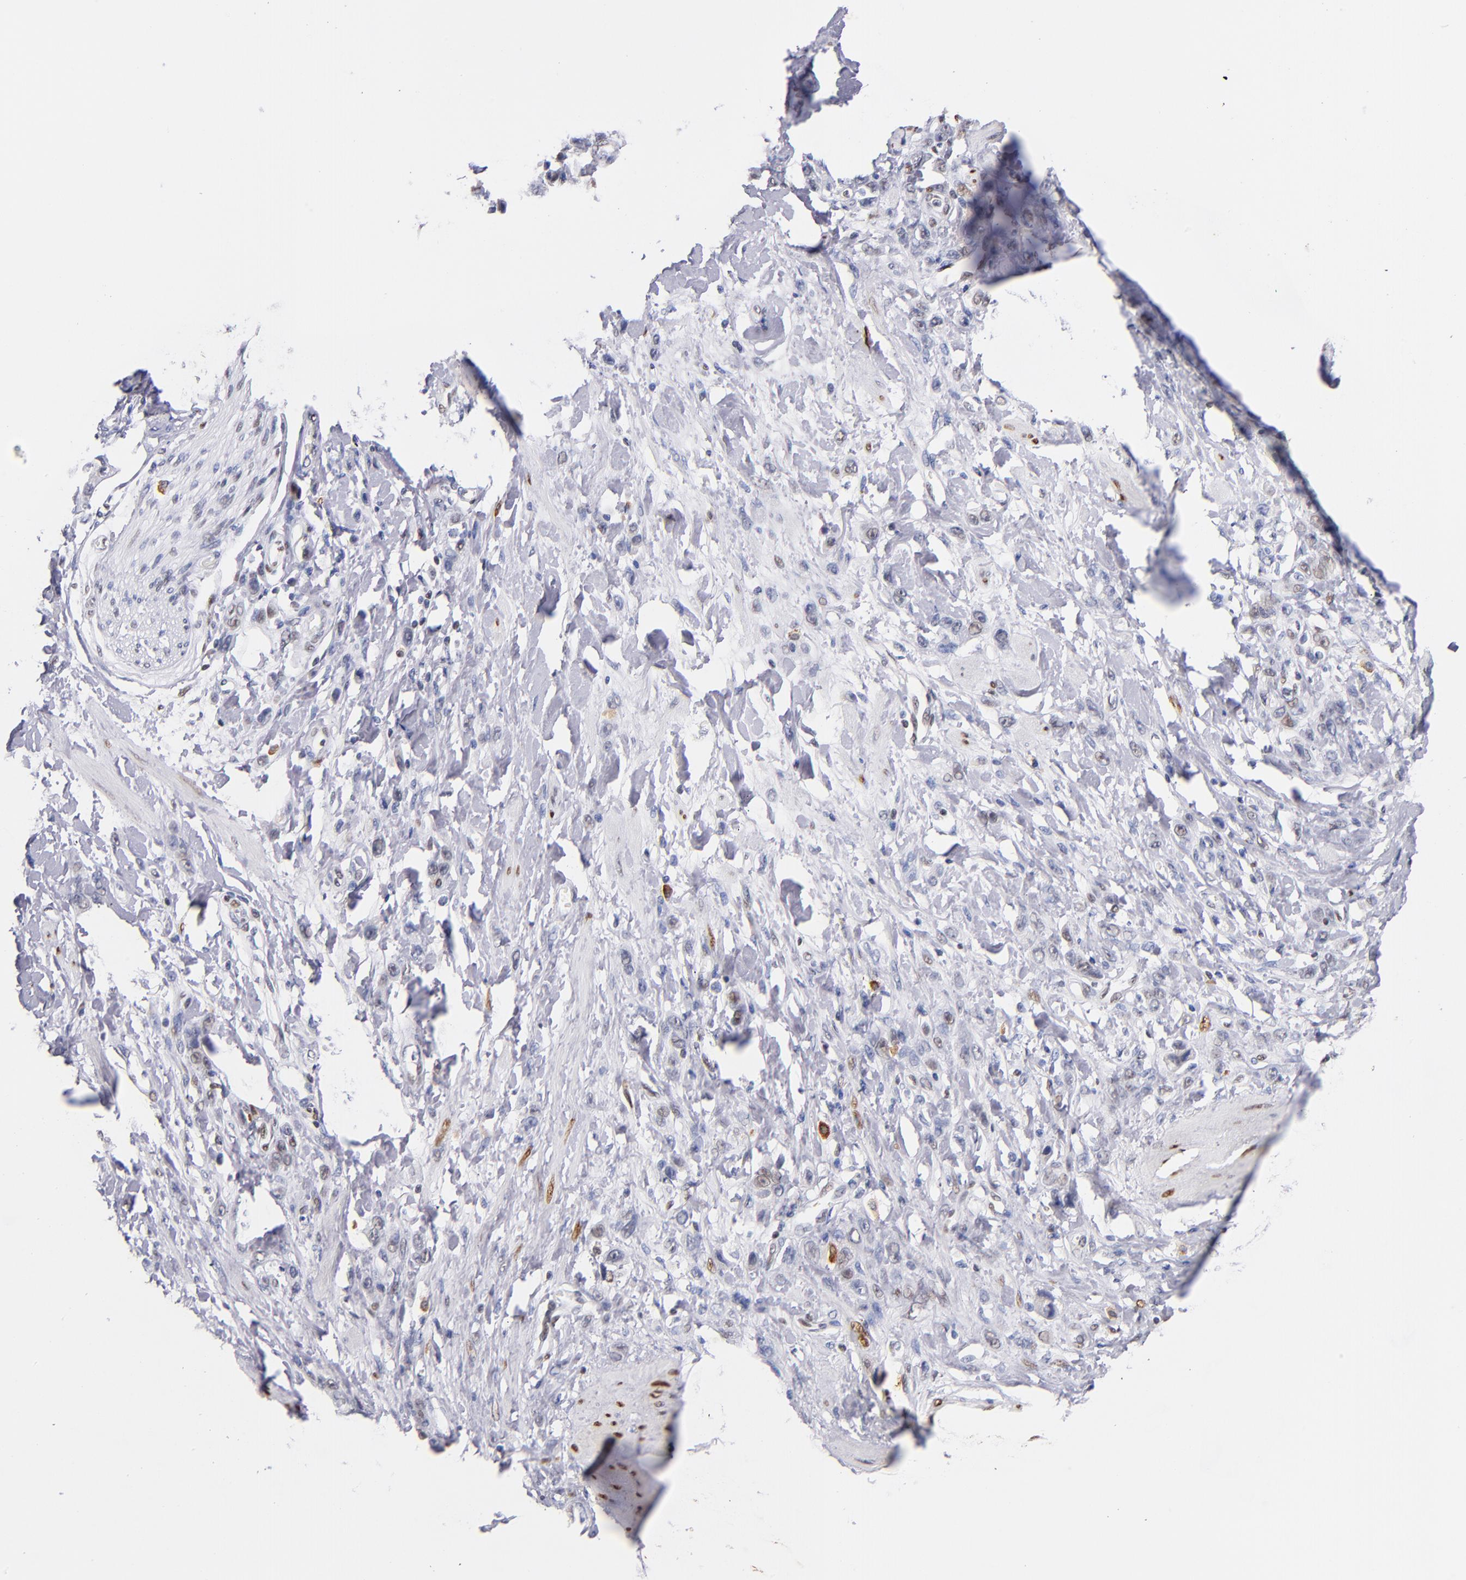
{"staining": {"intensity": "negative", "quantity": "none", "location": "none"}, "tissue": "stomach cancer", "cell_type": "Tumor cells", "image_type": "cancer", "snomed": [{"axis": "morphology", "description": "Normal tissue, NOS"}, {"axis": "morphology", "description": "Adenocarcinoma, NOS"}, {"axis": "topography", "description": "Stomach"}], "caption": "A histopathology image of stomach cancer (adenocarcinoma) stained for a protein shows no brown staining in tumor cells.", "gene": "SRF", "patient": {"sex": "male", "age": 82}}